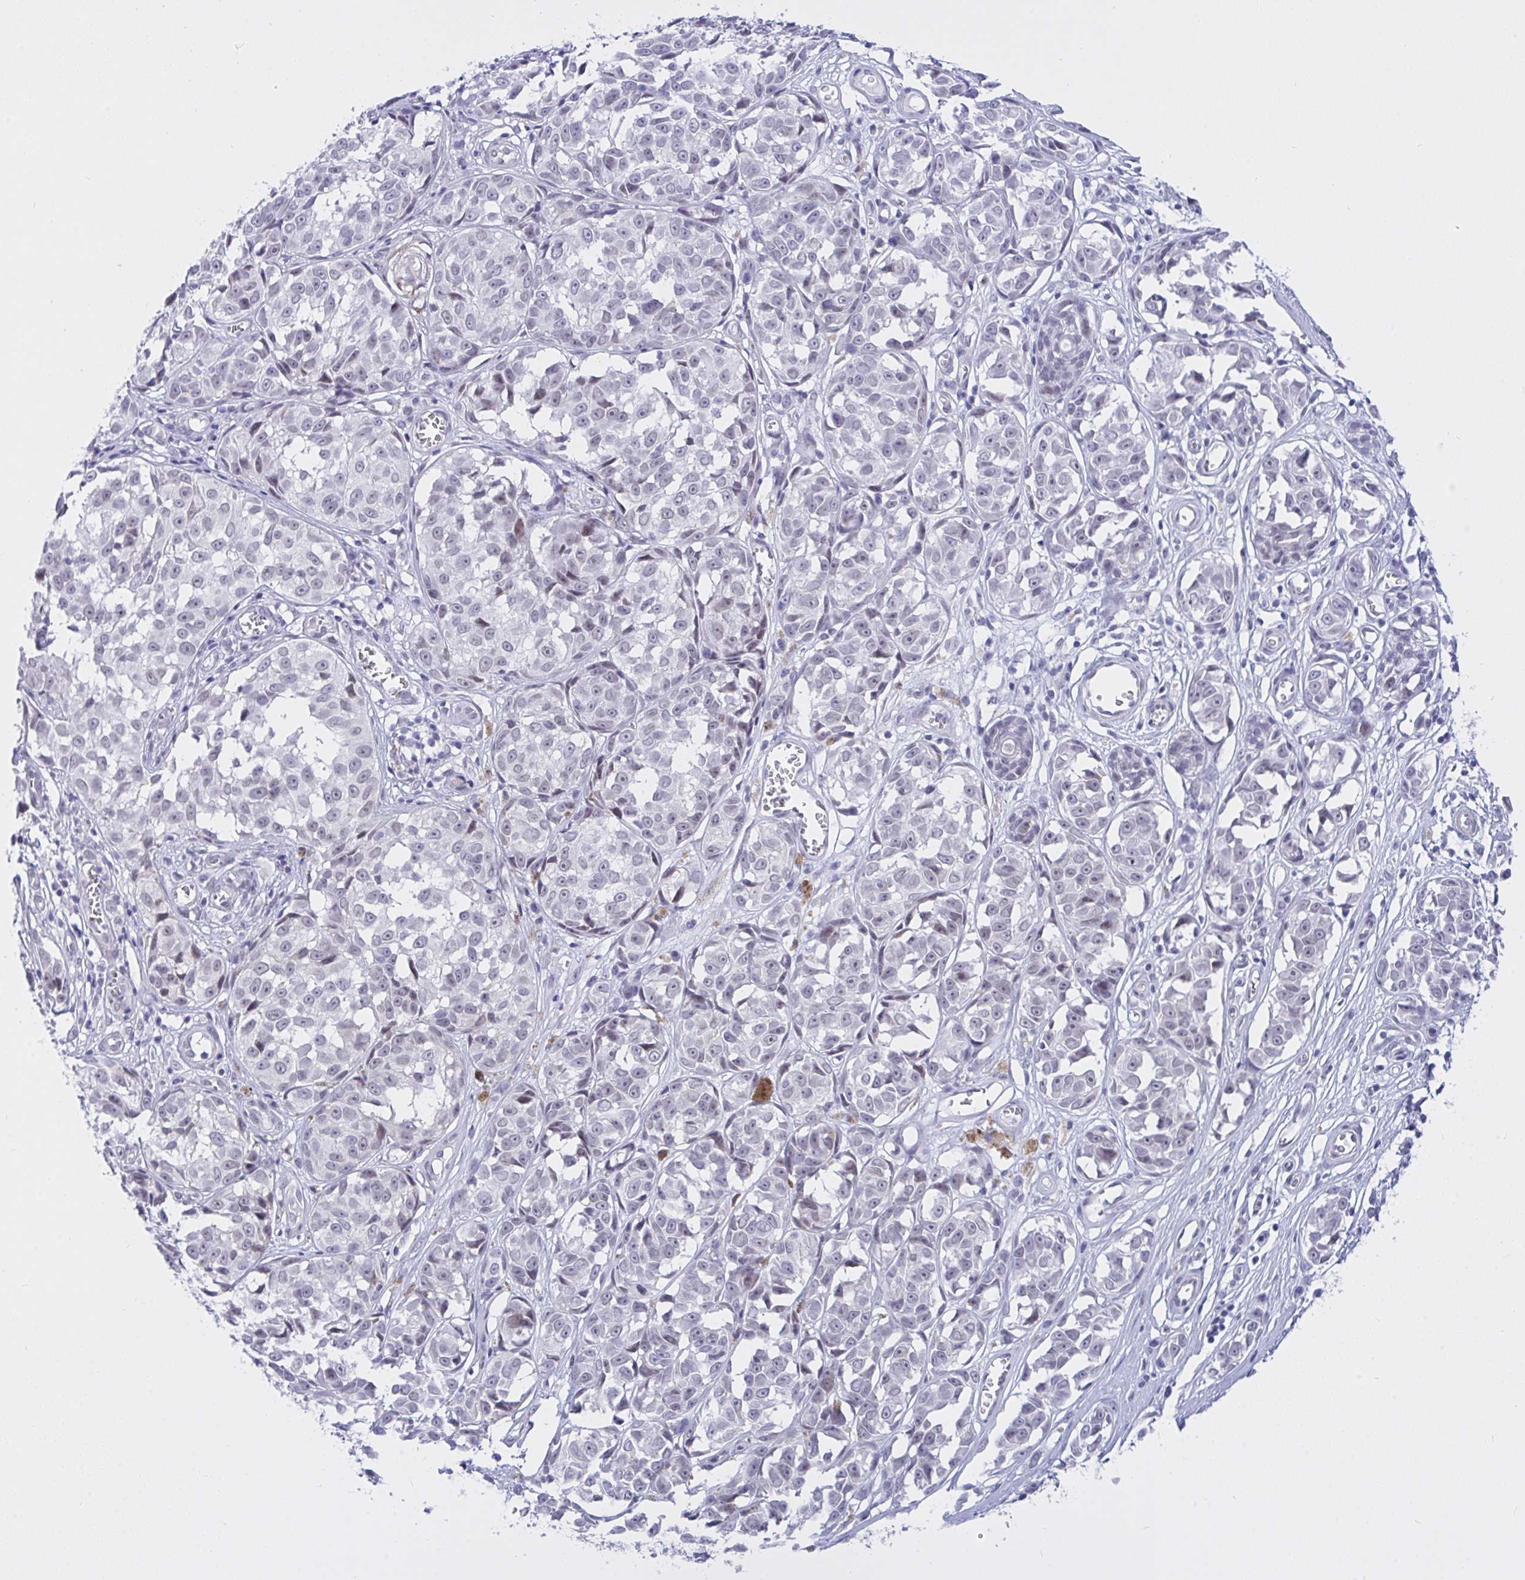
{"staining": {"intensity": "negative", "quantity": "none", "location": "none"}, "tissue": "melanoma", "cell_type": "Tumor cells", "image_type": "cancer", "snomed": [{"axis": "morphology", "description": "Malignant melanoma, NOS"}, {"axis": "topography", "description": "Skin"}], "caption": "Malignant melanoma stained for a protein using IHC exhibits no expression tumor cells.", "gene": "FBXL22", "patient": {"sex": "male", "age": 73}}